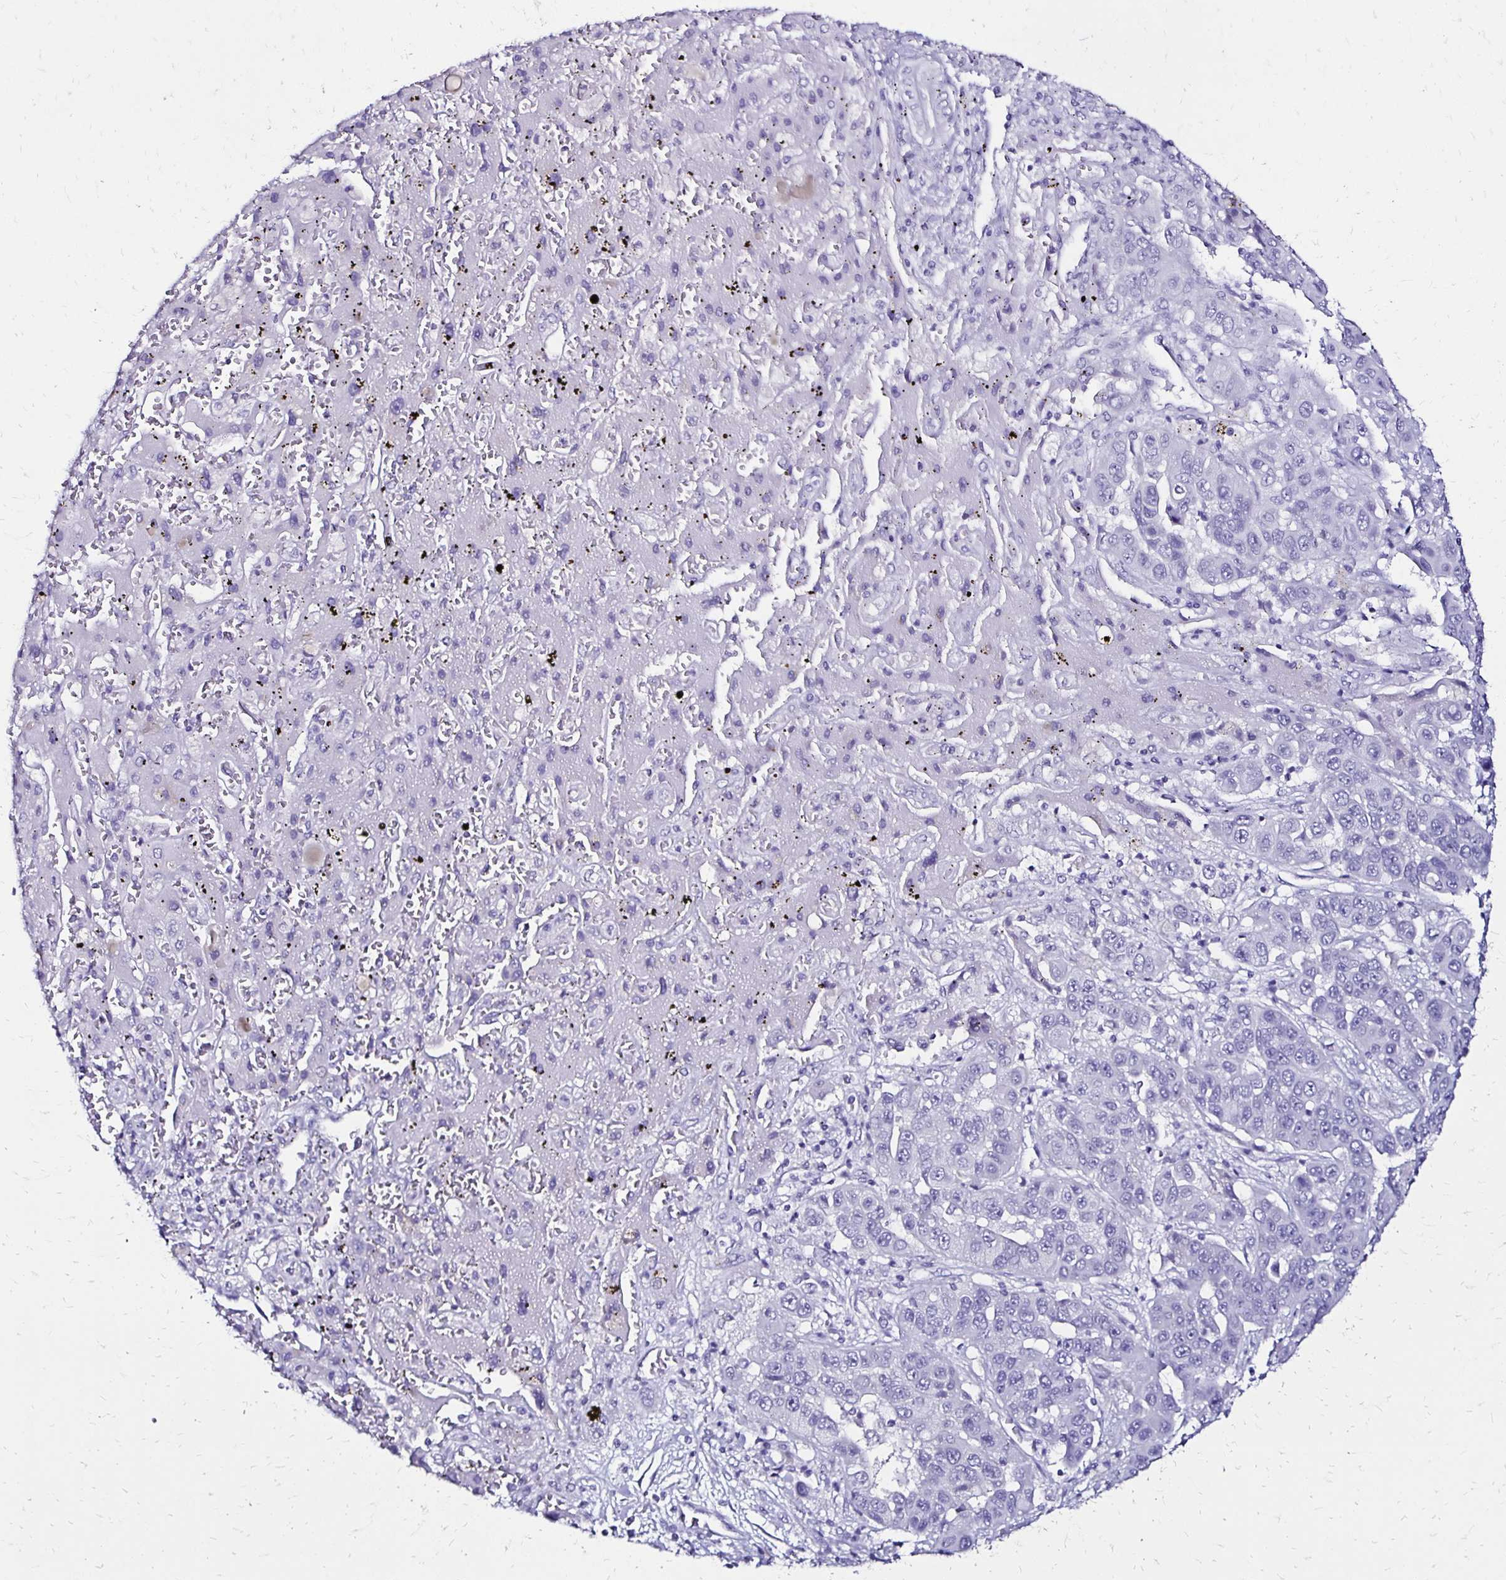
{"staining": {"intensity": "negative", "quantity": "none", "location": "none"}, "tissue": "liver cancer", "cell_type": "Tumor cells", "image_type": "cancer", "snomed": [{"axis": "morphology", "description": "Cholangiocarcinoma"}, {"axis": "topography", "description": "Liver"}], "caption": "This is an immunohistochemistry (IHC) photomicrograph of human cholangiocarcinoma (liver). There is no positivity in tumor cells.", "gene": "KCNT1", "patient": {"sex": "female", "age": 52}}